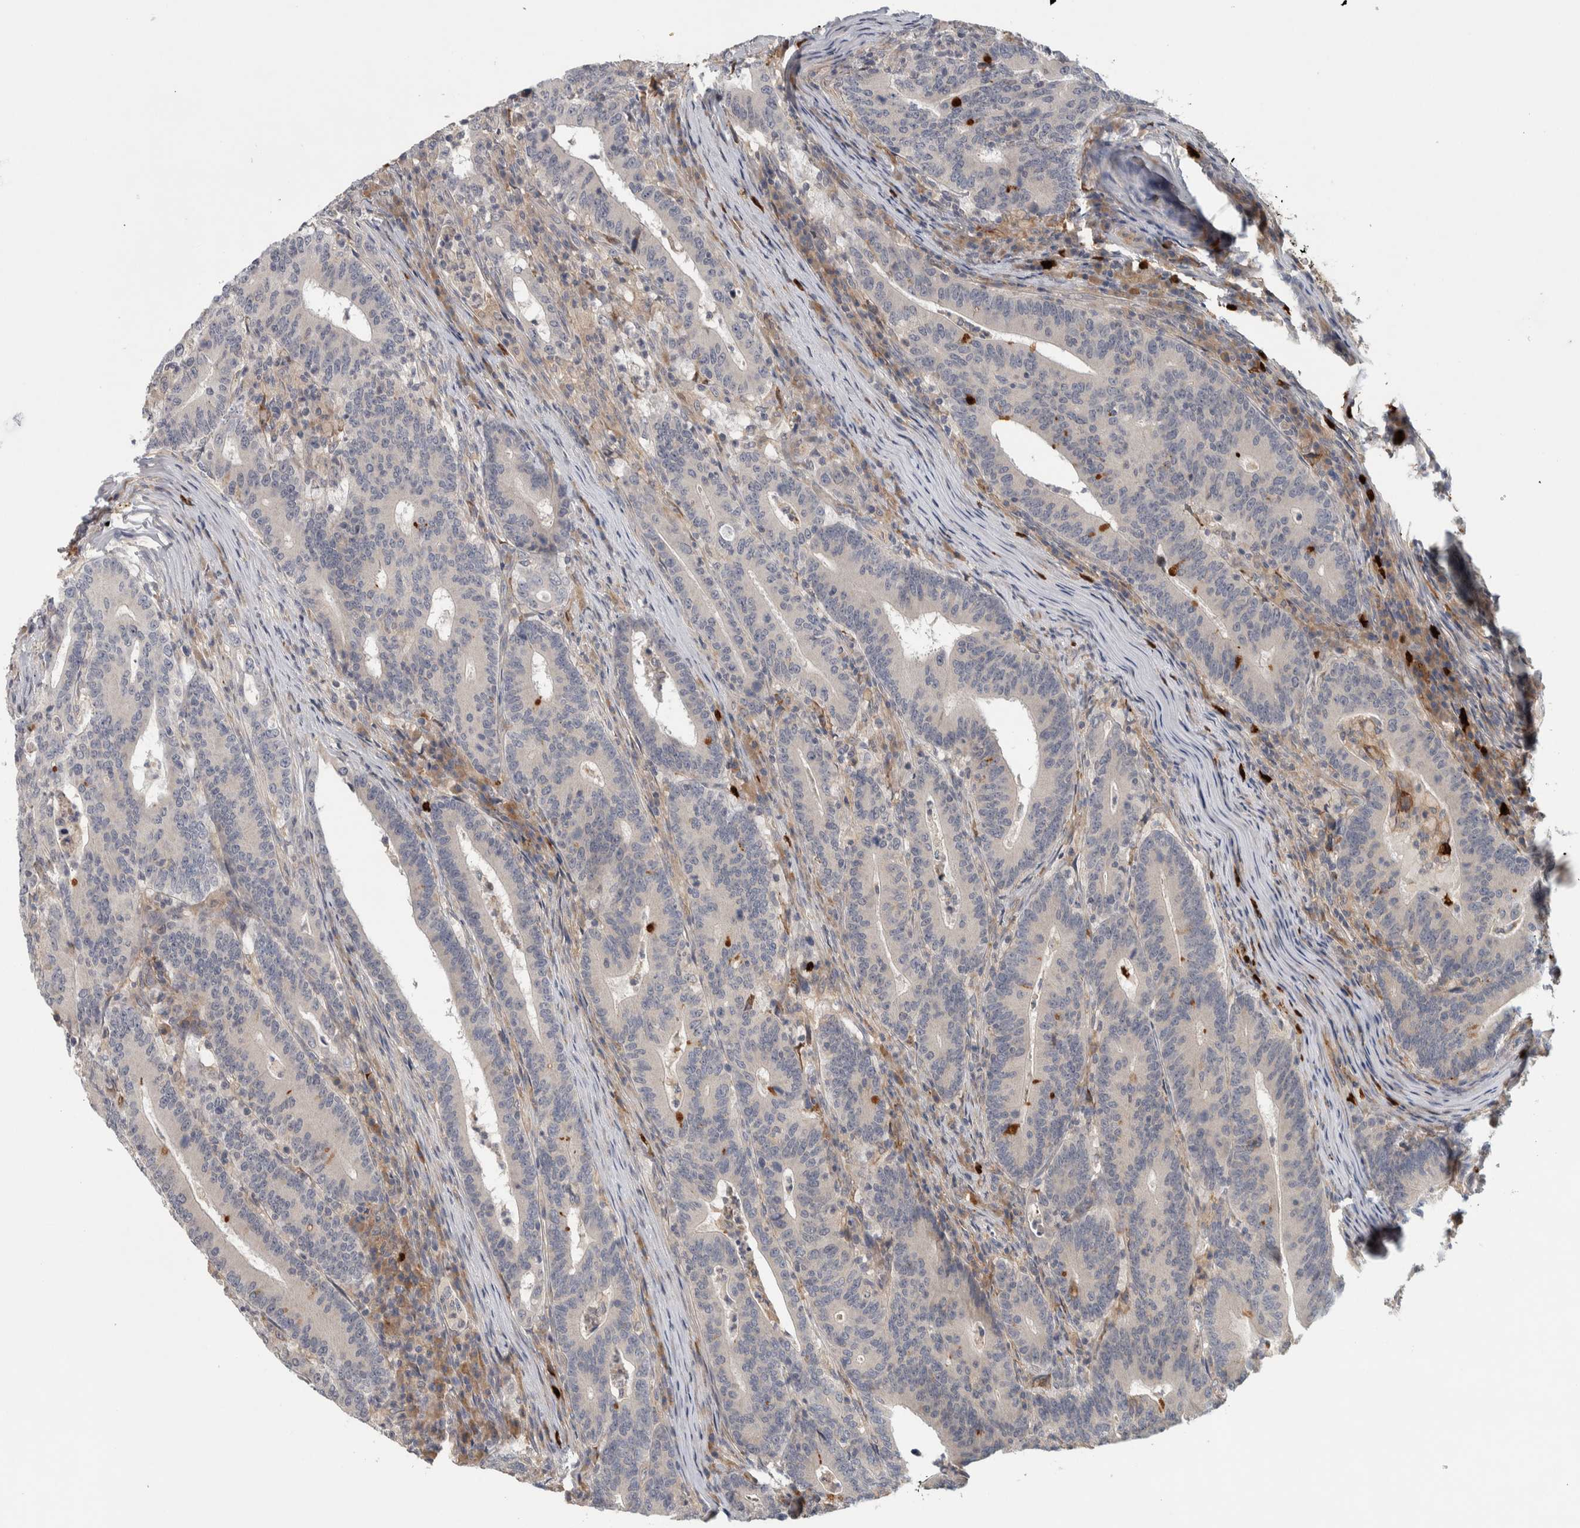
{"staining": {"intensity": "moderate", "quantity": "<25%", "location": "cytoplasmic/membranous"}, "tissue": "colorectal cancer", "cell_type": "Tumor cells", "image_type": "cancer", "snomed": [{"axis": "morphology", "description": "Adenocarcinoma, NOS"}, {"axis": "topography", "description": "Colon"}], "caption": "High-magnification brightfield microscopy of colorectal cancer (adenocarcinoma) stained with DAB (3,3'-diaminobenzidine) (brown) and counterstained with hematoxylin (blue). tumor cells exhibit moderate cytoplasmic/membranous staining is identified in about<25% of cells. (DAB (3,3'-diaminobenzidine) = brown stain, brightfield microscopy at high magnification).", "gene": "ADPRM", "patient": {"sex": "female", "age": 66}}